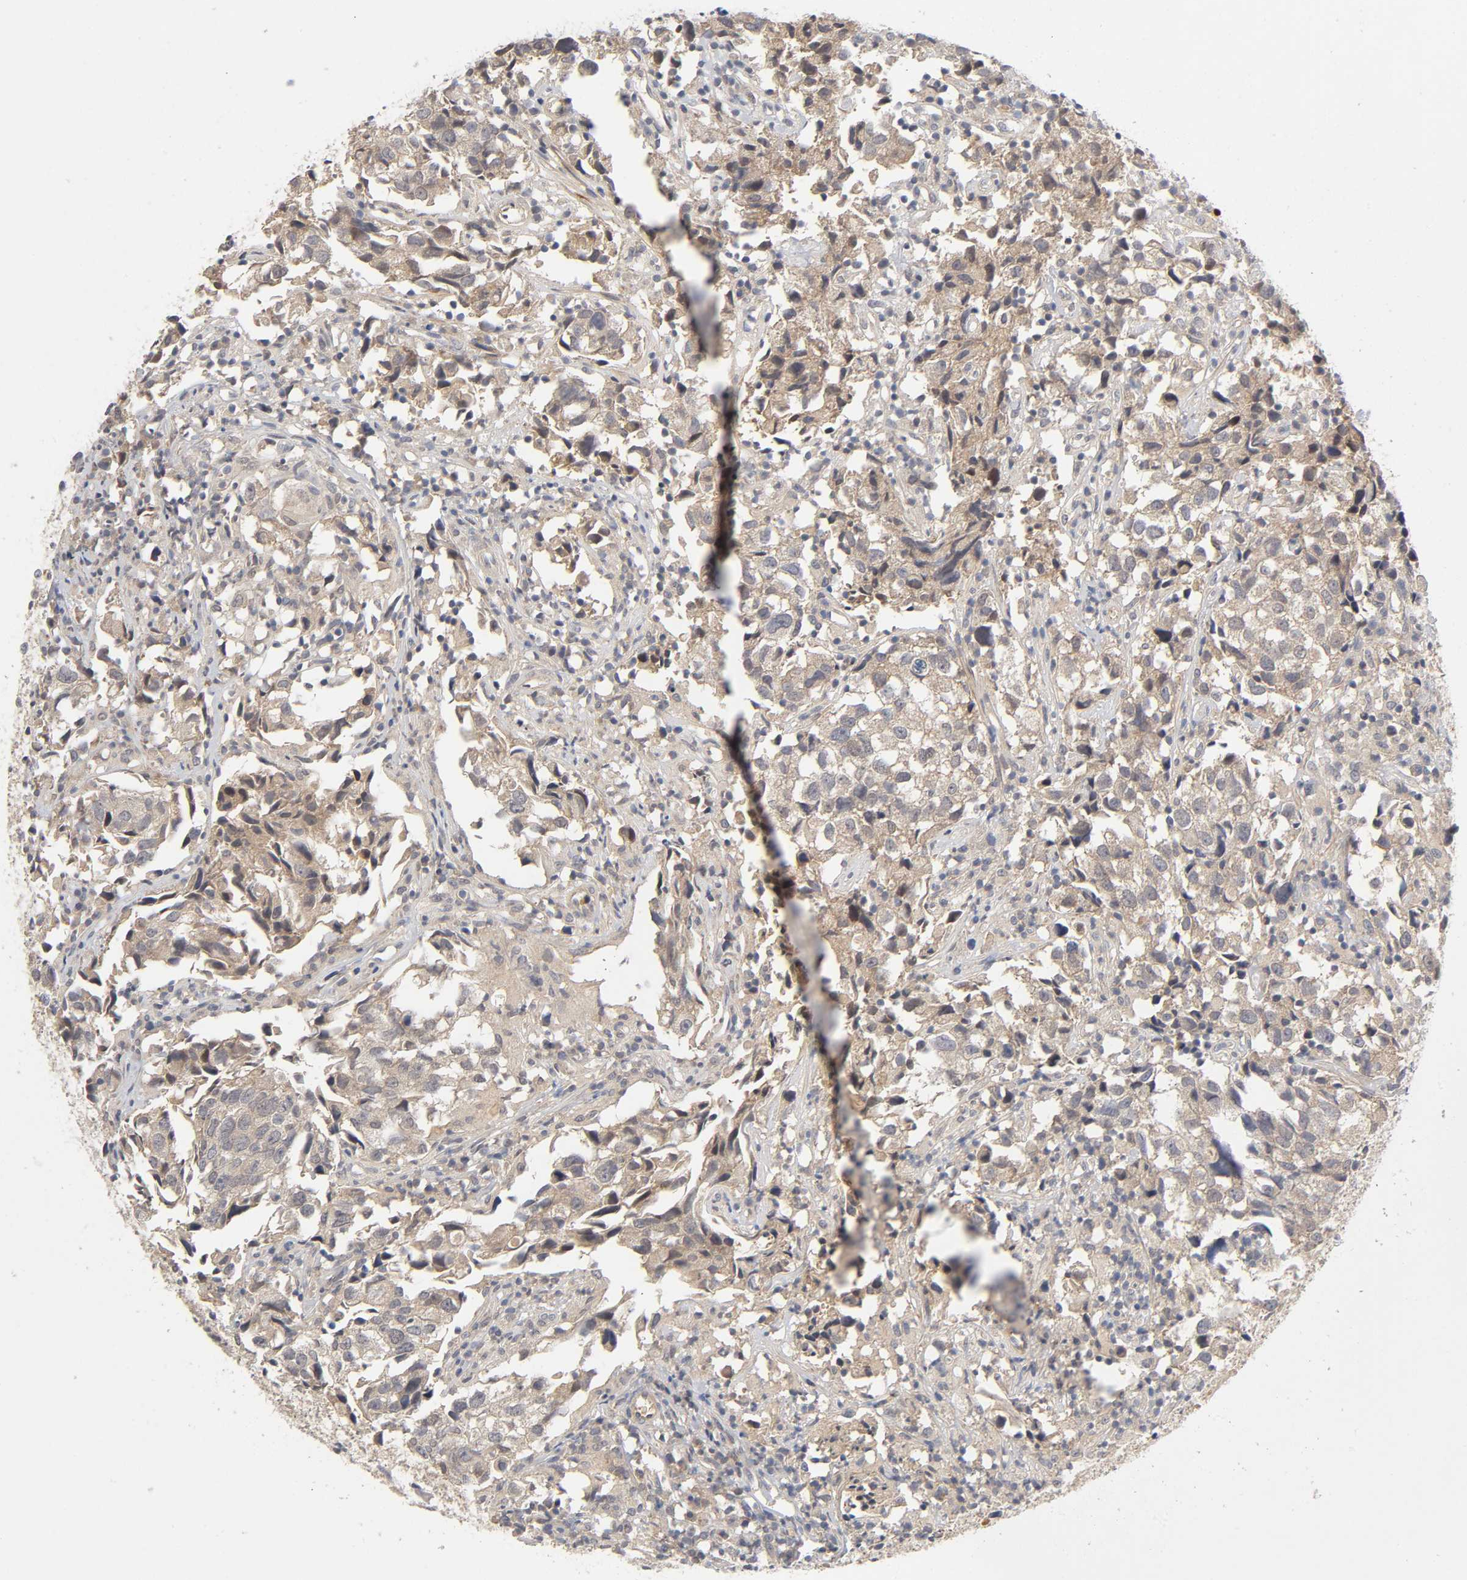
{"staining": {"intensity": "moderate", "quantity": "25%-75%", "location": "cytoplasmic/membranous"}, "tissue": "urothelial cancer", "cell_type": "Tumor cells", "image_type": "cancer", "snomed": [{"axis": "morphology", "description": "Urothelial carcinoma, High grade"}, {"axis": "topography", "description": "Urinary bladder"}], "caption": "Moderate cytoplasmic/membranous staining for a protein is seen in about 25%-75% of tumor cells of urothelial cancer using IHC.", "gene": "CPB2", "patient": {"sex": "female", "age": 75}}